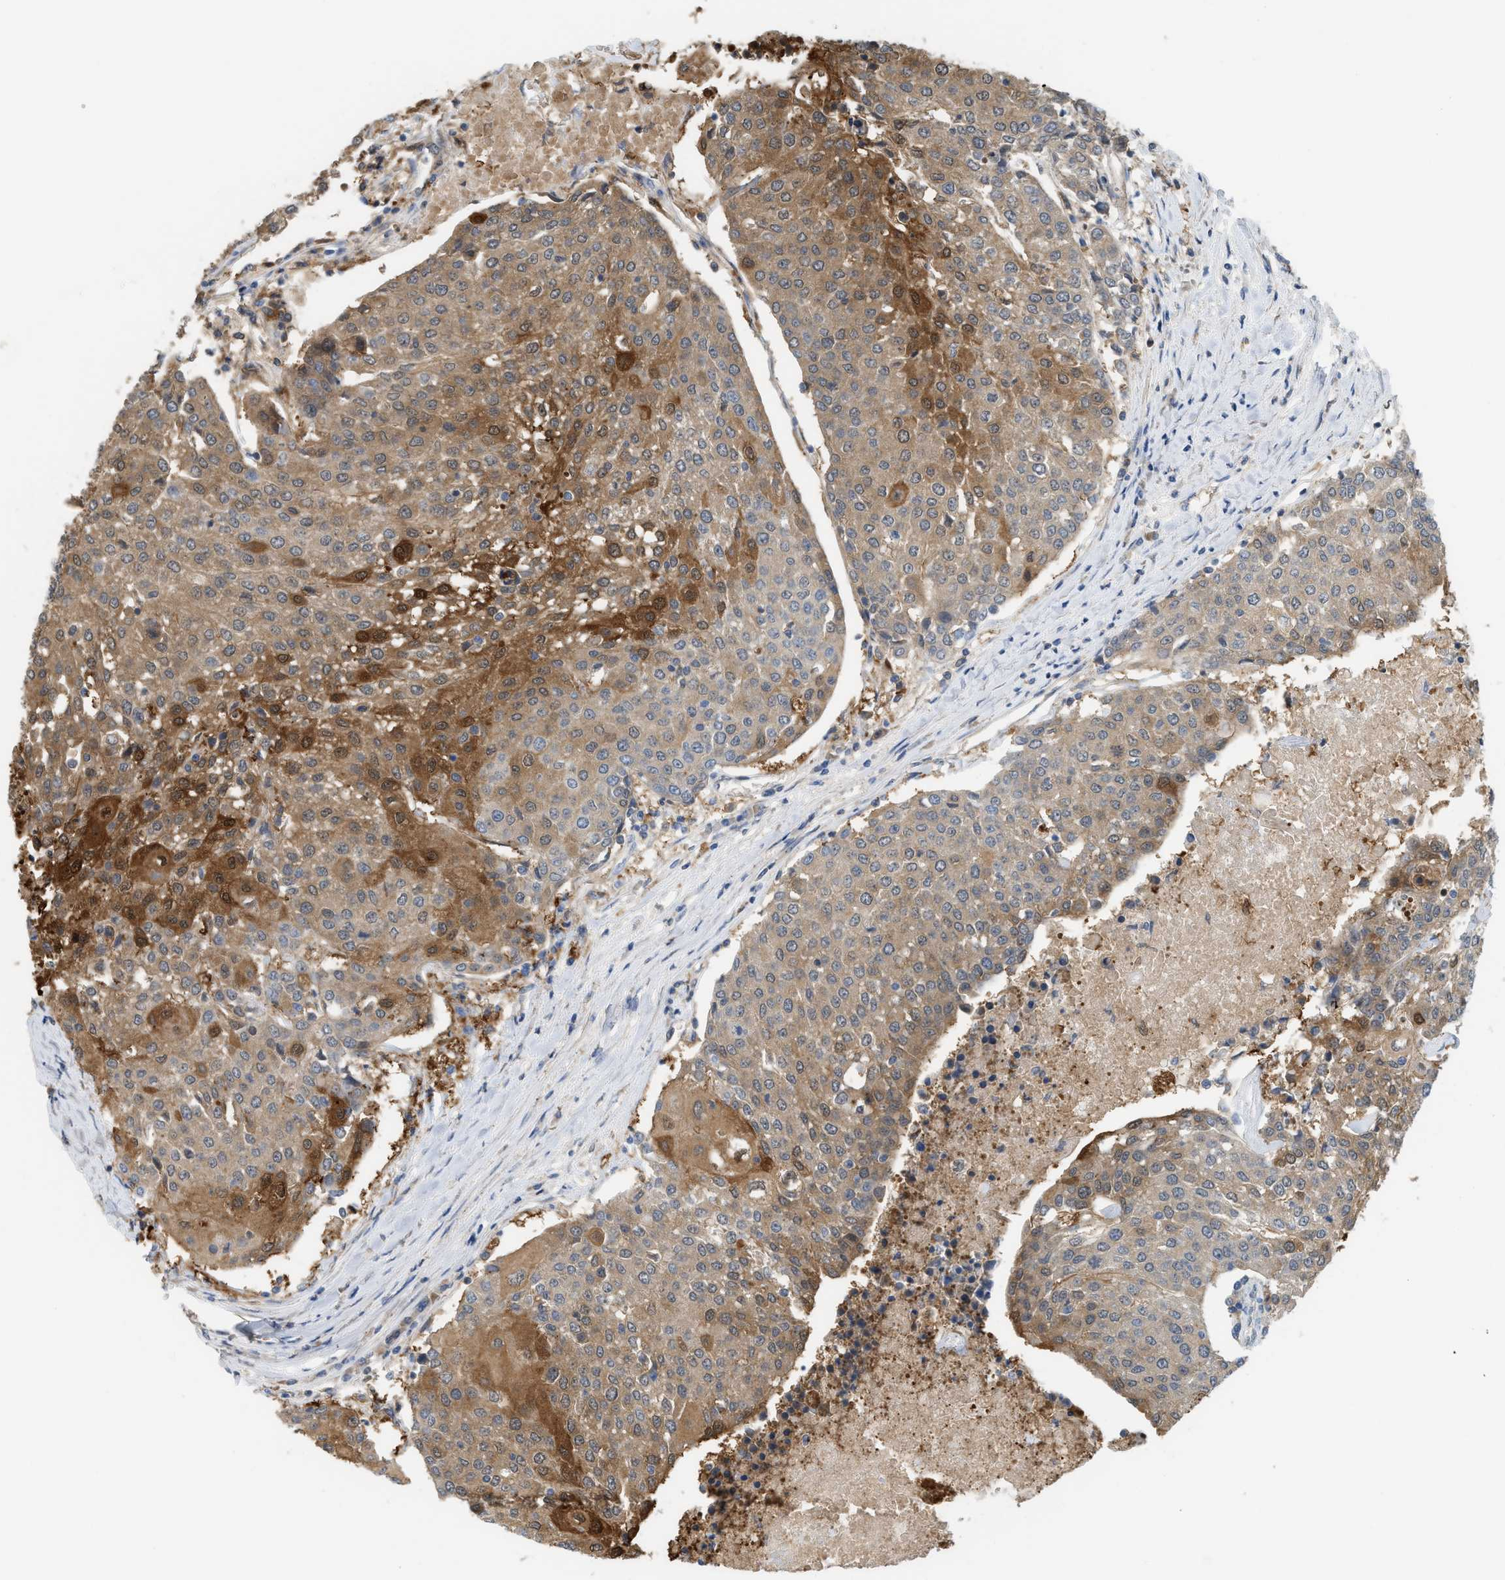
{"staining": {"intensity": "moderate", "quantity": ">75%", "location": "cytoplasmic/membranous"}, "tissue": "urothelial cancer", "cell_type": "Tumor cells", "image_type": "cancer", "snomed": [{"axis": "morphology", "description": "Urothelial carcinoma, High grade"}, {"axis": "topography", "description": "Urinary bladder"}], "caption": "IHC (DAB) staining of human urothelial carcinoma (high-grade) displays moderate cytoplasmic/membranous protein expression in approximately >75% of tumor cells.", "gene": "CSTB", "patient": {"sex": "female", "age": 85}}